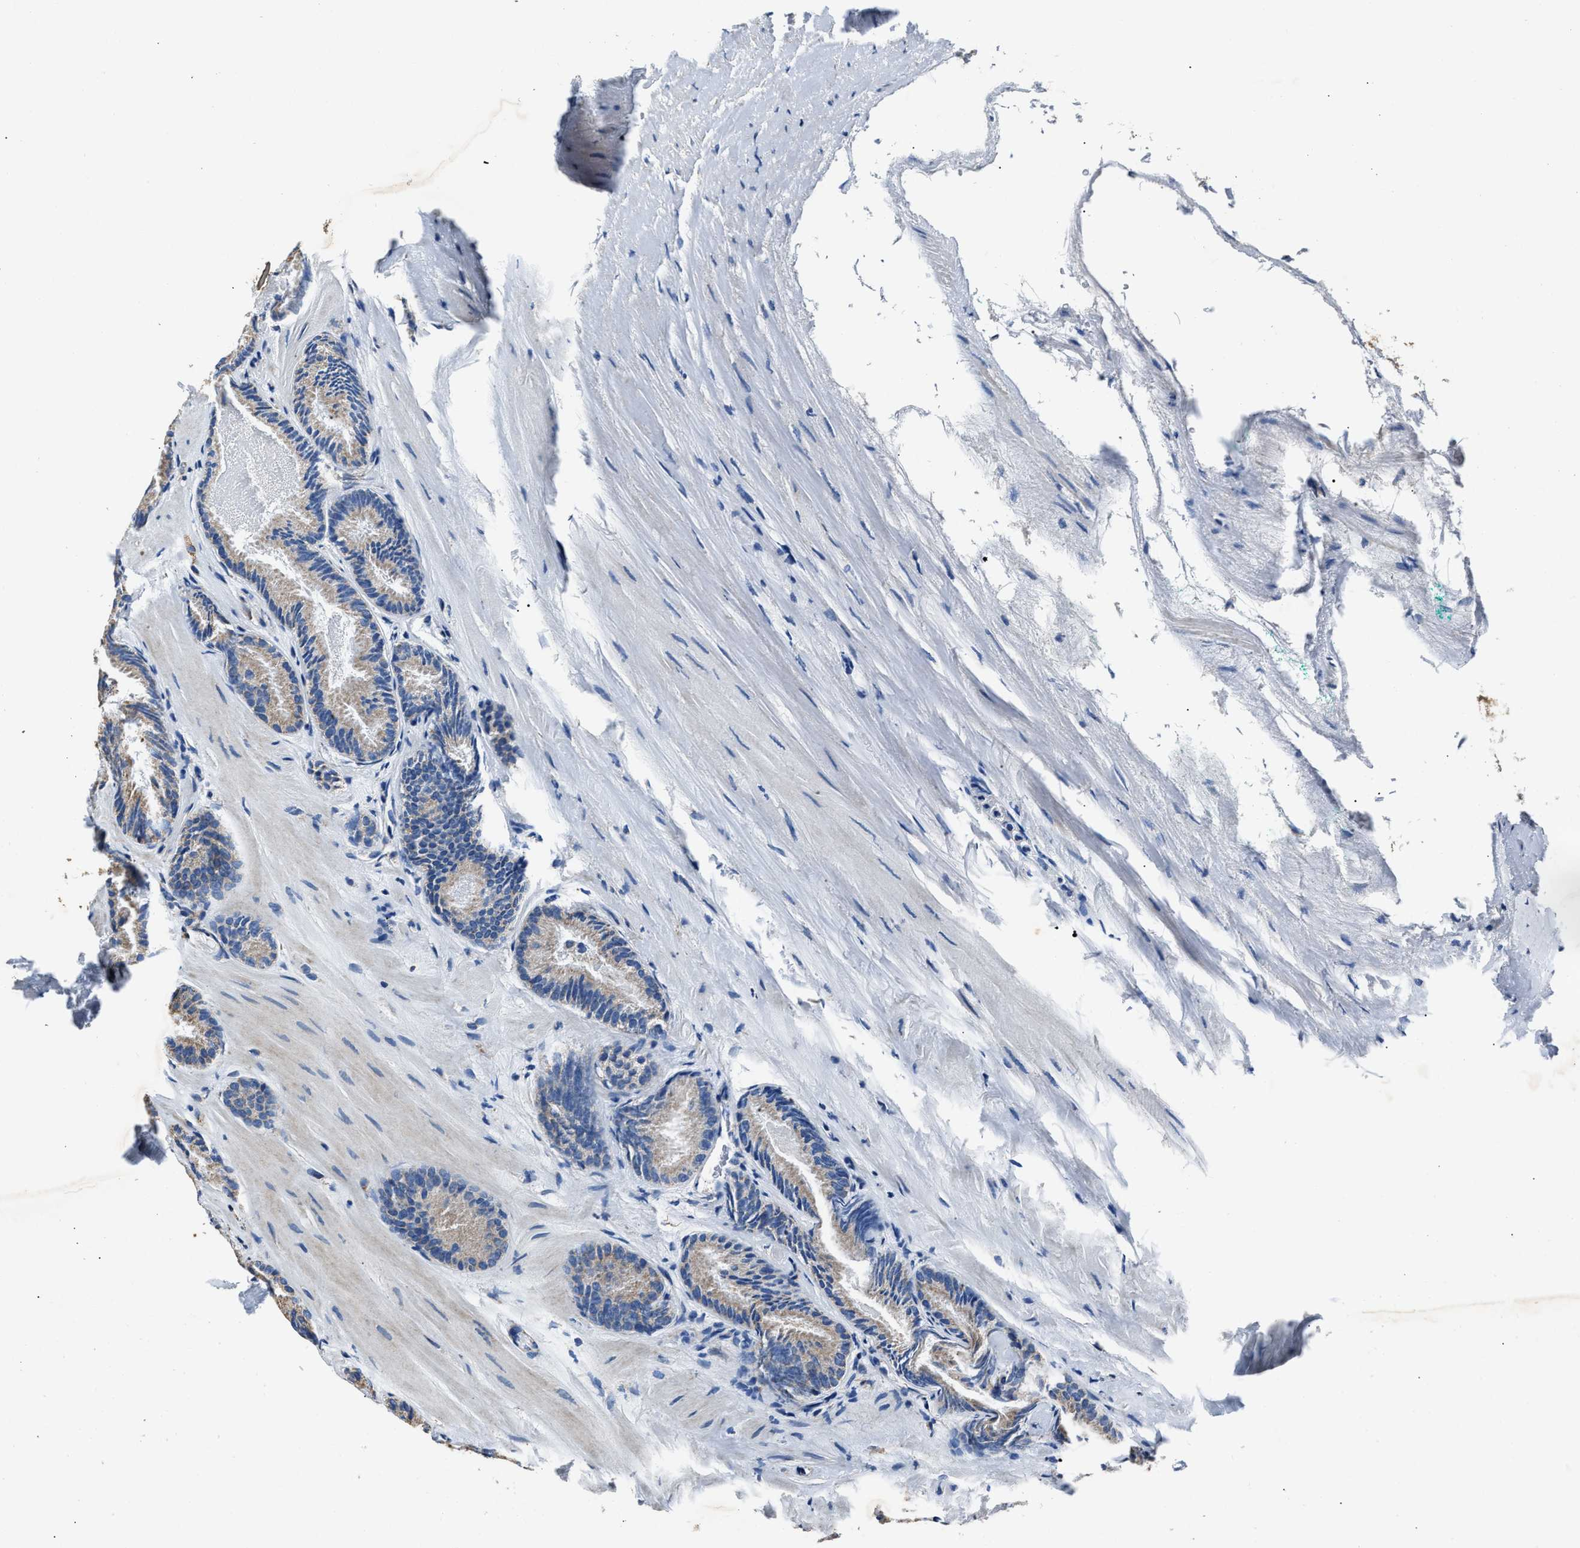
{"staining": {"intensity": "weak", "quantity": "25%-75%", "location": "cytoplasmic/membranous"}, "tissue": "prostate cancer", "cell_type": "Tumor cells", "image_type": "cancer", "snomed": [{"axis": "morphology", "description": "Adenocarcinoma, Low grade"}, {"axis": "topography", "description": "Prostate"}], "caption": "Prostate low-grade adenocarcinoma tissue reveals weak cytoplasmic/membranous expression in about 25%-75% of tumor cells, visualized by immunohistochemistry.", "gene": "NSUN5", "patient": {"sex": "male", "age": 51}}